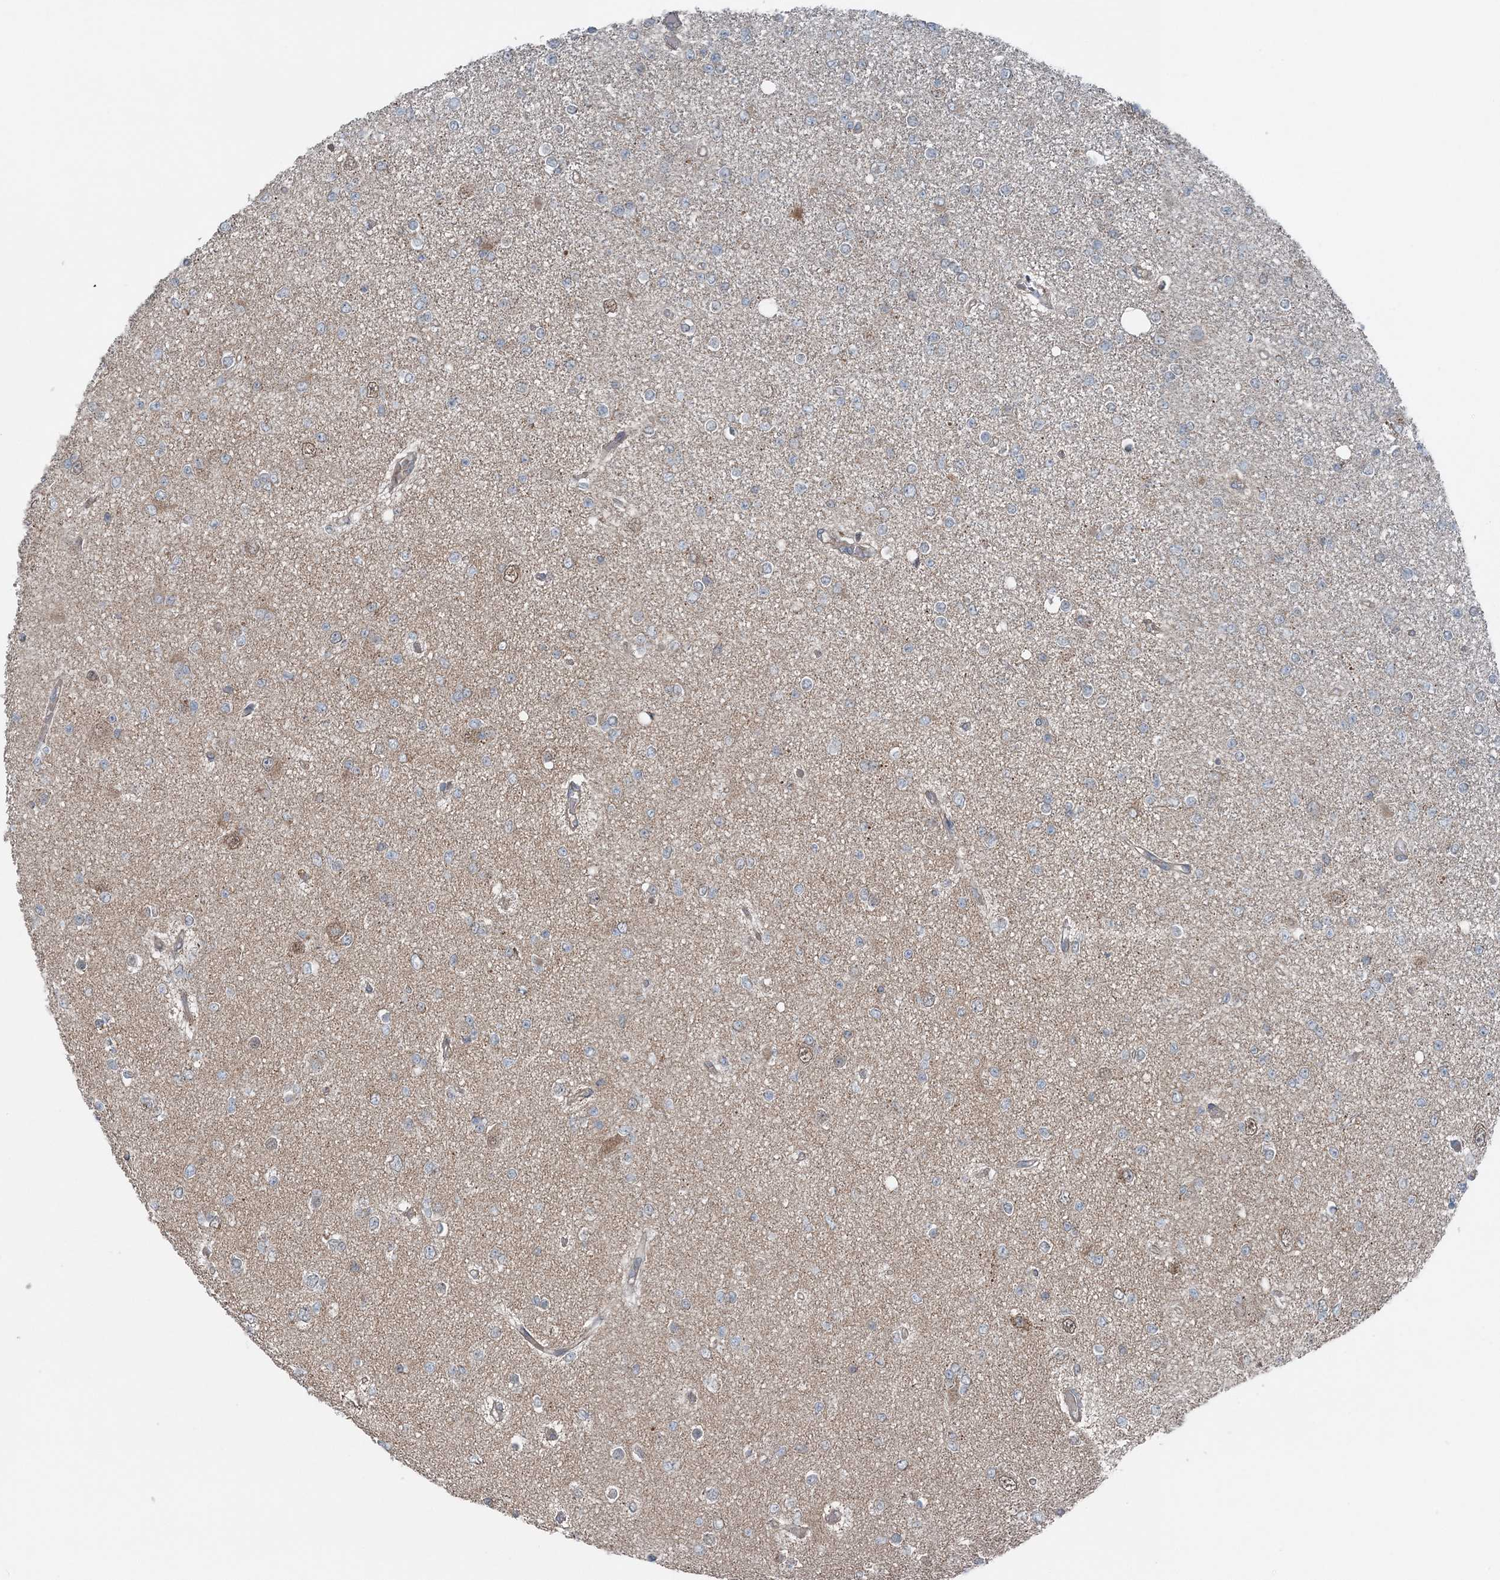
{"staining": {"intensity": "weak", "quantity": "<25%", "location": "cytoplasmic/membranous"}, "tissue": "glioma", "cell_type": "Tumor cells", "image_type": "cancer", "snomed": [{"axis": "morphology", "description": "Glioma, malignant, Low grade"}, {"axis": "topography", "description": "Brain"}], "caption": "Glioma was stained to show a protein in brown. There is no significant expression in tumor cells. (Stains: DAB immunohistochemistry (IHC) with hematoxylin counter stain, Microscopy: brightfield microscopy at high magnification).", "gene": "ASNSD1", "patient": {"sex": "female", "age": 22}}